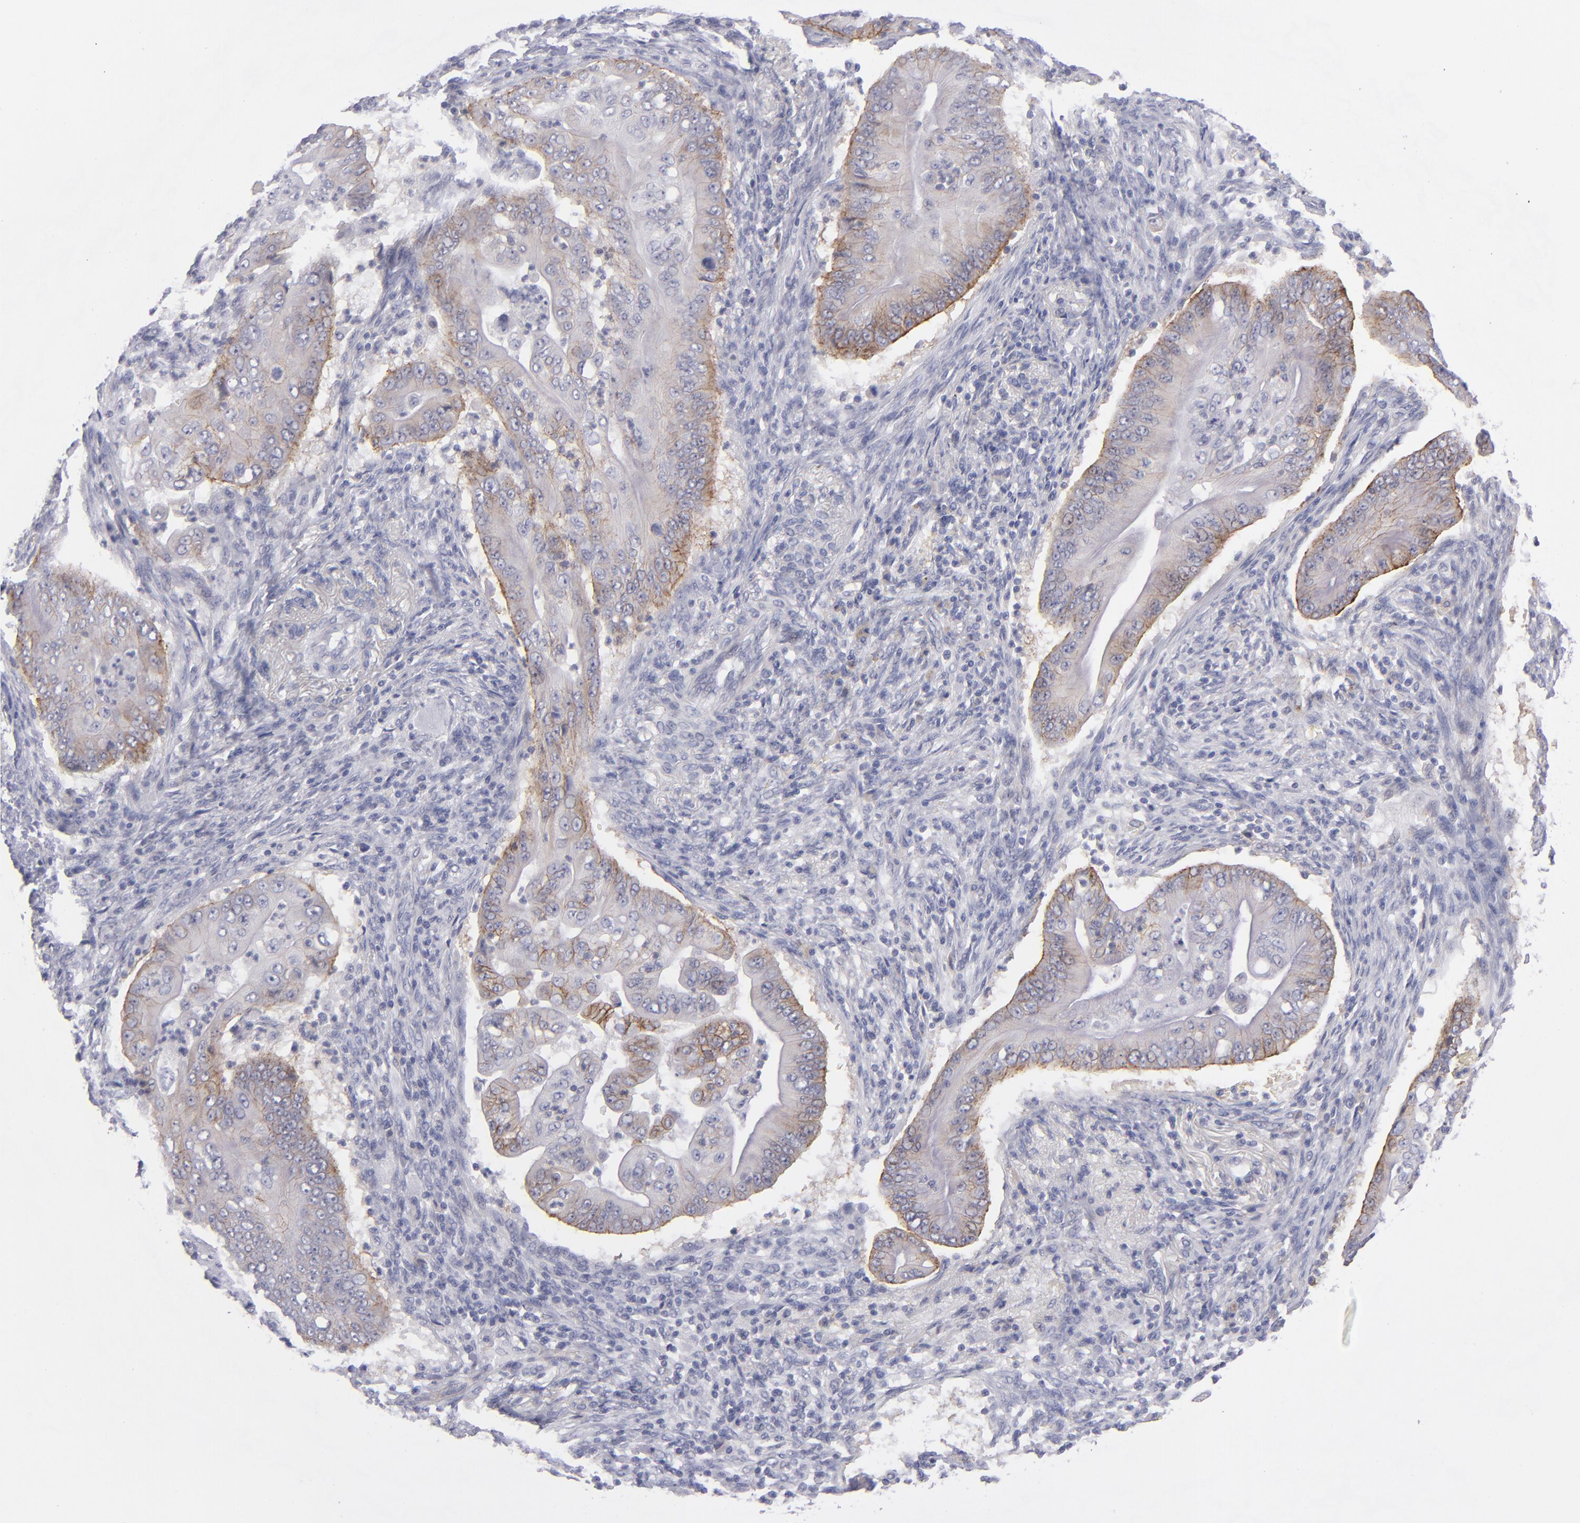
{"staining": {"intensity": "moderate", "quantity": "25%-75%", "location": "cytoplasmic/membranous"}, "tissue": "pancreatic cancer", "cell_type": "Tumor cells", "image_type": "cancer", "snomed": [{"axis": "morphology", "description": "Adenocarcinoma, NOS"}, {"axis": "topography", "description": "Pancreas"}], "caption": "Human pancreatic cancer (adenocarcinoma) stained with a brown dye reveals moderate cytoplasmic/membranous positive staining in about 25%-75% of tumor cells.", "gene": "ITGB4", "patient": {"sex": "male", "age": 62}}